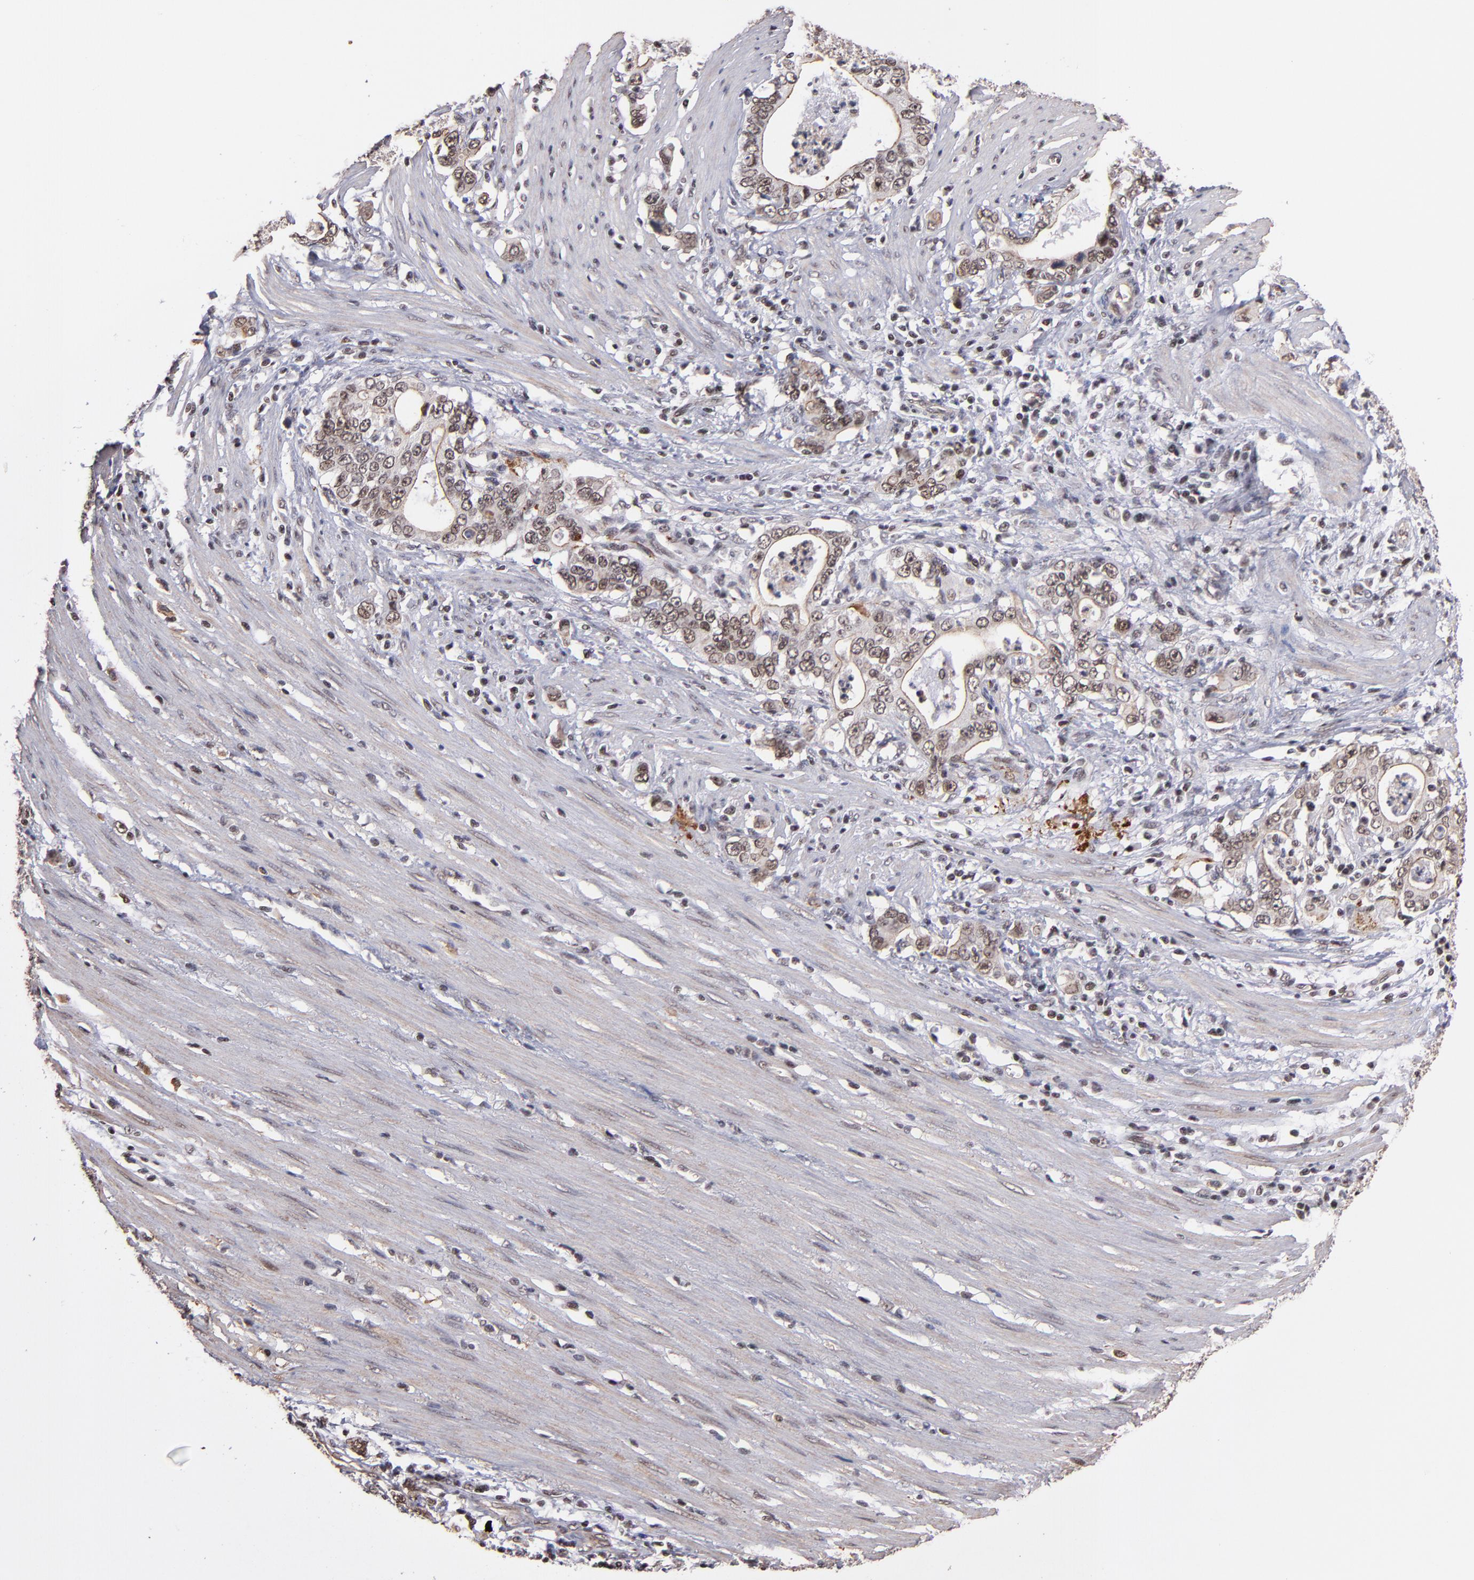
{"staining": {"intensity": "weak", "quantity": "25%-75%", "location": "nuclear"}, "tissue": "stomach cancer", "cell_type": "Tumor cells", "image_type": "cancer", "snomed": [{"axis": "morphology", "description": "Adenocarcinoma, NOS"}, {"axis": "topography", "description": "Stomach, lower"}], "caption": "Immunohistochemical staining of human stomach cancer demonstrates low levels of weak nuclear positivity in approximately 25%-75% of tumor cells.", "gene": "TERF2", "patient": {"sex": "female", "age": 72}}